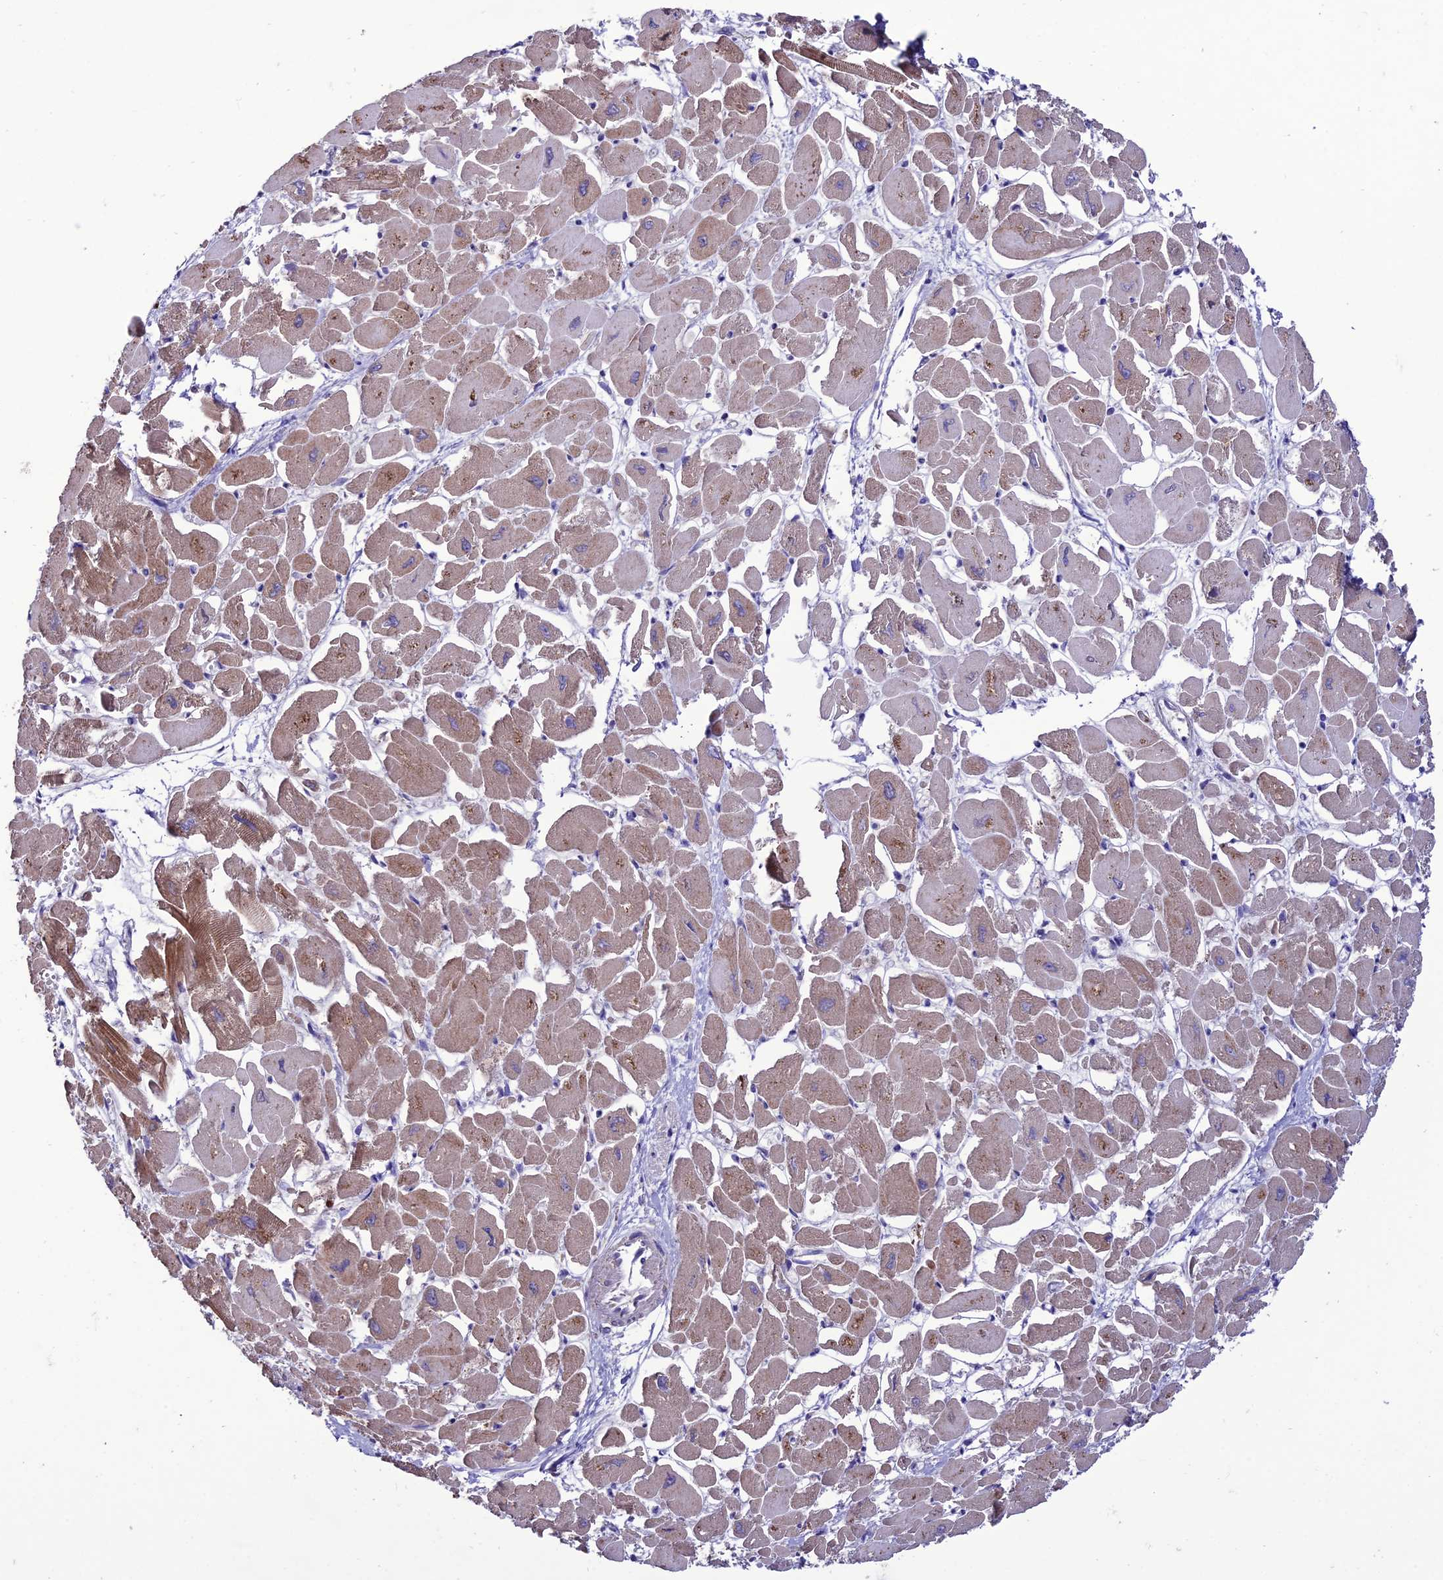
{"staining": {"intensity": "moderate", "quantity": "25%-75%", "location": "cytoplasmic/membranous"}, "tissue": "heart muscle", "cell_type": "Cardiomyocytes", "image_type": "normal", "snomed": [{"axis": "morphology", "description": "Normal tissue, NOS"}, {"axis": "topography", "description": "Heart"}], "caption": "IHC (DAB (3,3'-diaminobenzidine)) staining of benign human heart muscle displays moderate cytoplasmic/membranous protein staining in approximately 25%-75% of cardiomyocytes.", "gene": "HOGA1", "patient": {"sex": "male", "age": 54}}